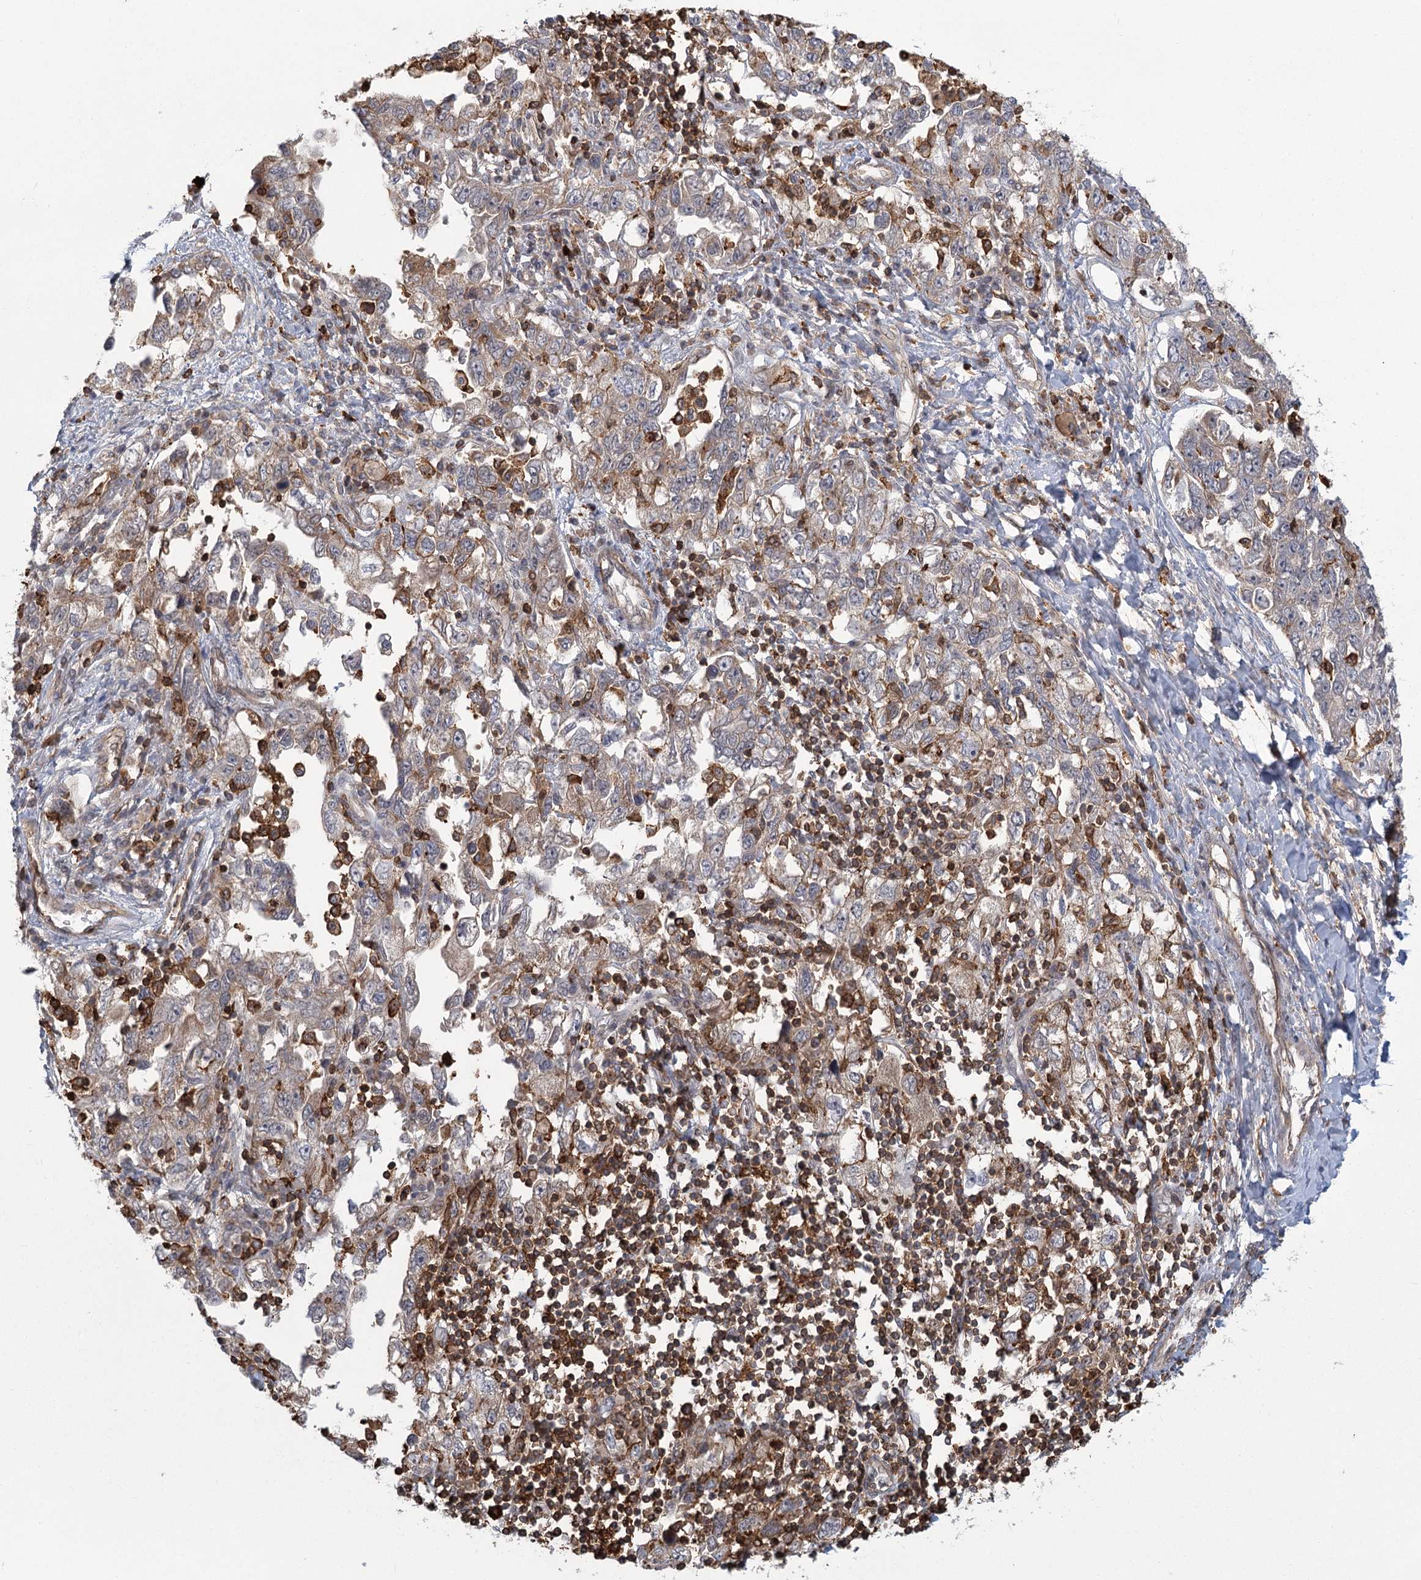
{"staining": {"intensity": "weak", "quantity": "<25%", "location": "cytoplasmic/membranous"}, "tissue": "ovarian cancer", "cell_type": "Tumor cells", "image_type": "cancer", "snomed": [{"axis": "morphology", "description": "Carcinoma, NOS"}, {"axis": "morphology", "description": "Cystadenocarcinoma, serous, NOS"}, {"axis": "topography", "description": "Ovary"}], "caption": "High power microscopy histopathology image of an immunohistochemistry (IHC) micrograph of ovarian carcinoma, revealing no significant expression in tumor cells. (DAB (3,3'-diaminobenzidine) immunohistochemistry (IHC), high magnification).", "gene": "MEPE", "patient": {"sex": "female", "age": 69}}